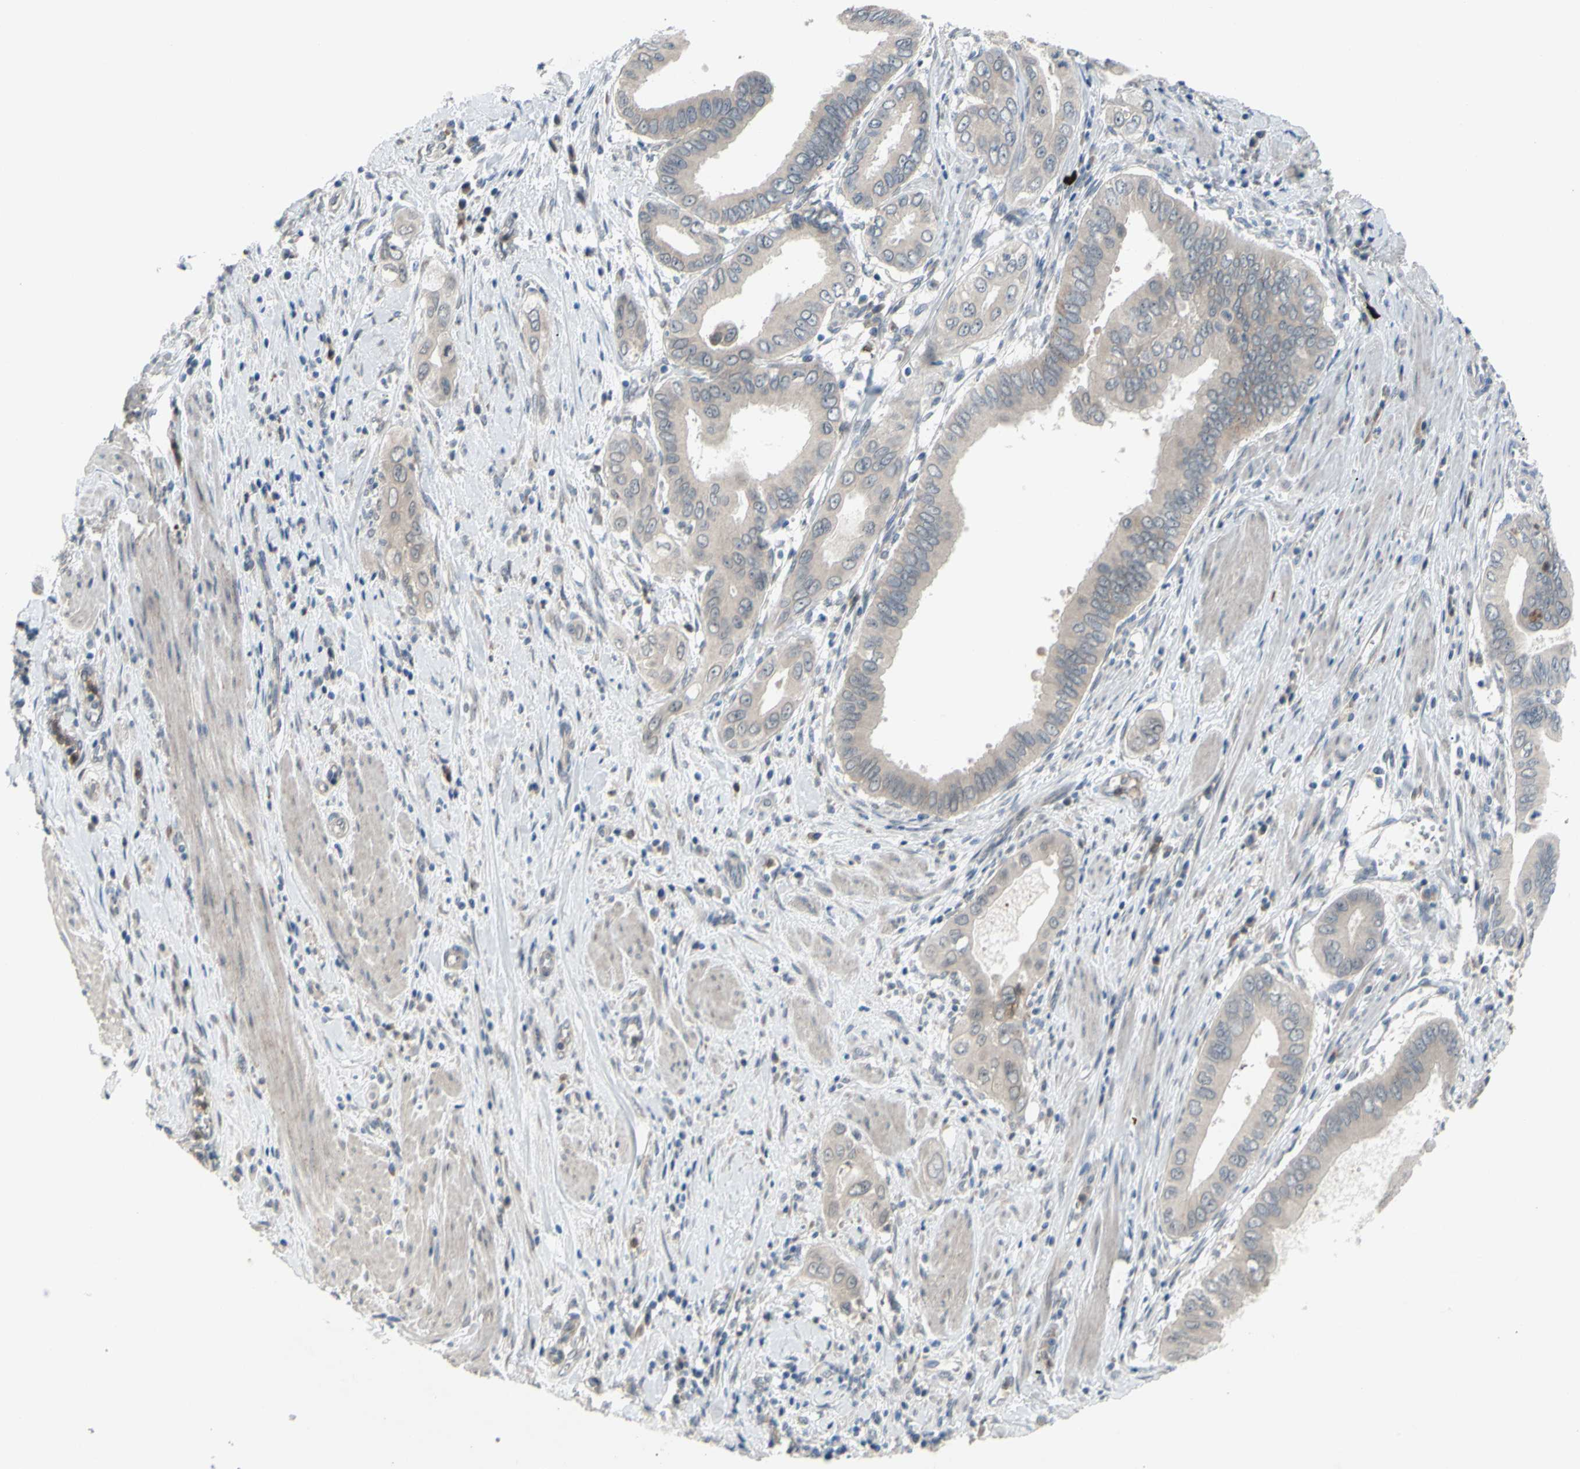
{"staining": {"intensity": "weak", "quantity": ">75%", "location": "cytoplasmic/membranous"}, "tissue": "pancreatic cancer", "cell_type": "Tumor cells", "image_type": "cancer", "snomed": [{"axis": "morphology", "description": "Normal tissue, NOS"}, {"axis": "topography", "description": "Lymph node"}], "caption": "A histopathology image showing weak cytoplasmic/membranous expression in approximately >75% of tumor cells in pancreatic cancer, as visualized by brown immunohistochemical staining.", "gene": "GRAMD2B", "patient": {"sex": "male", "age": 50}}